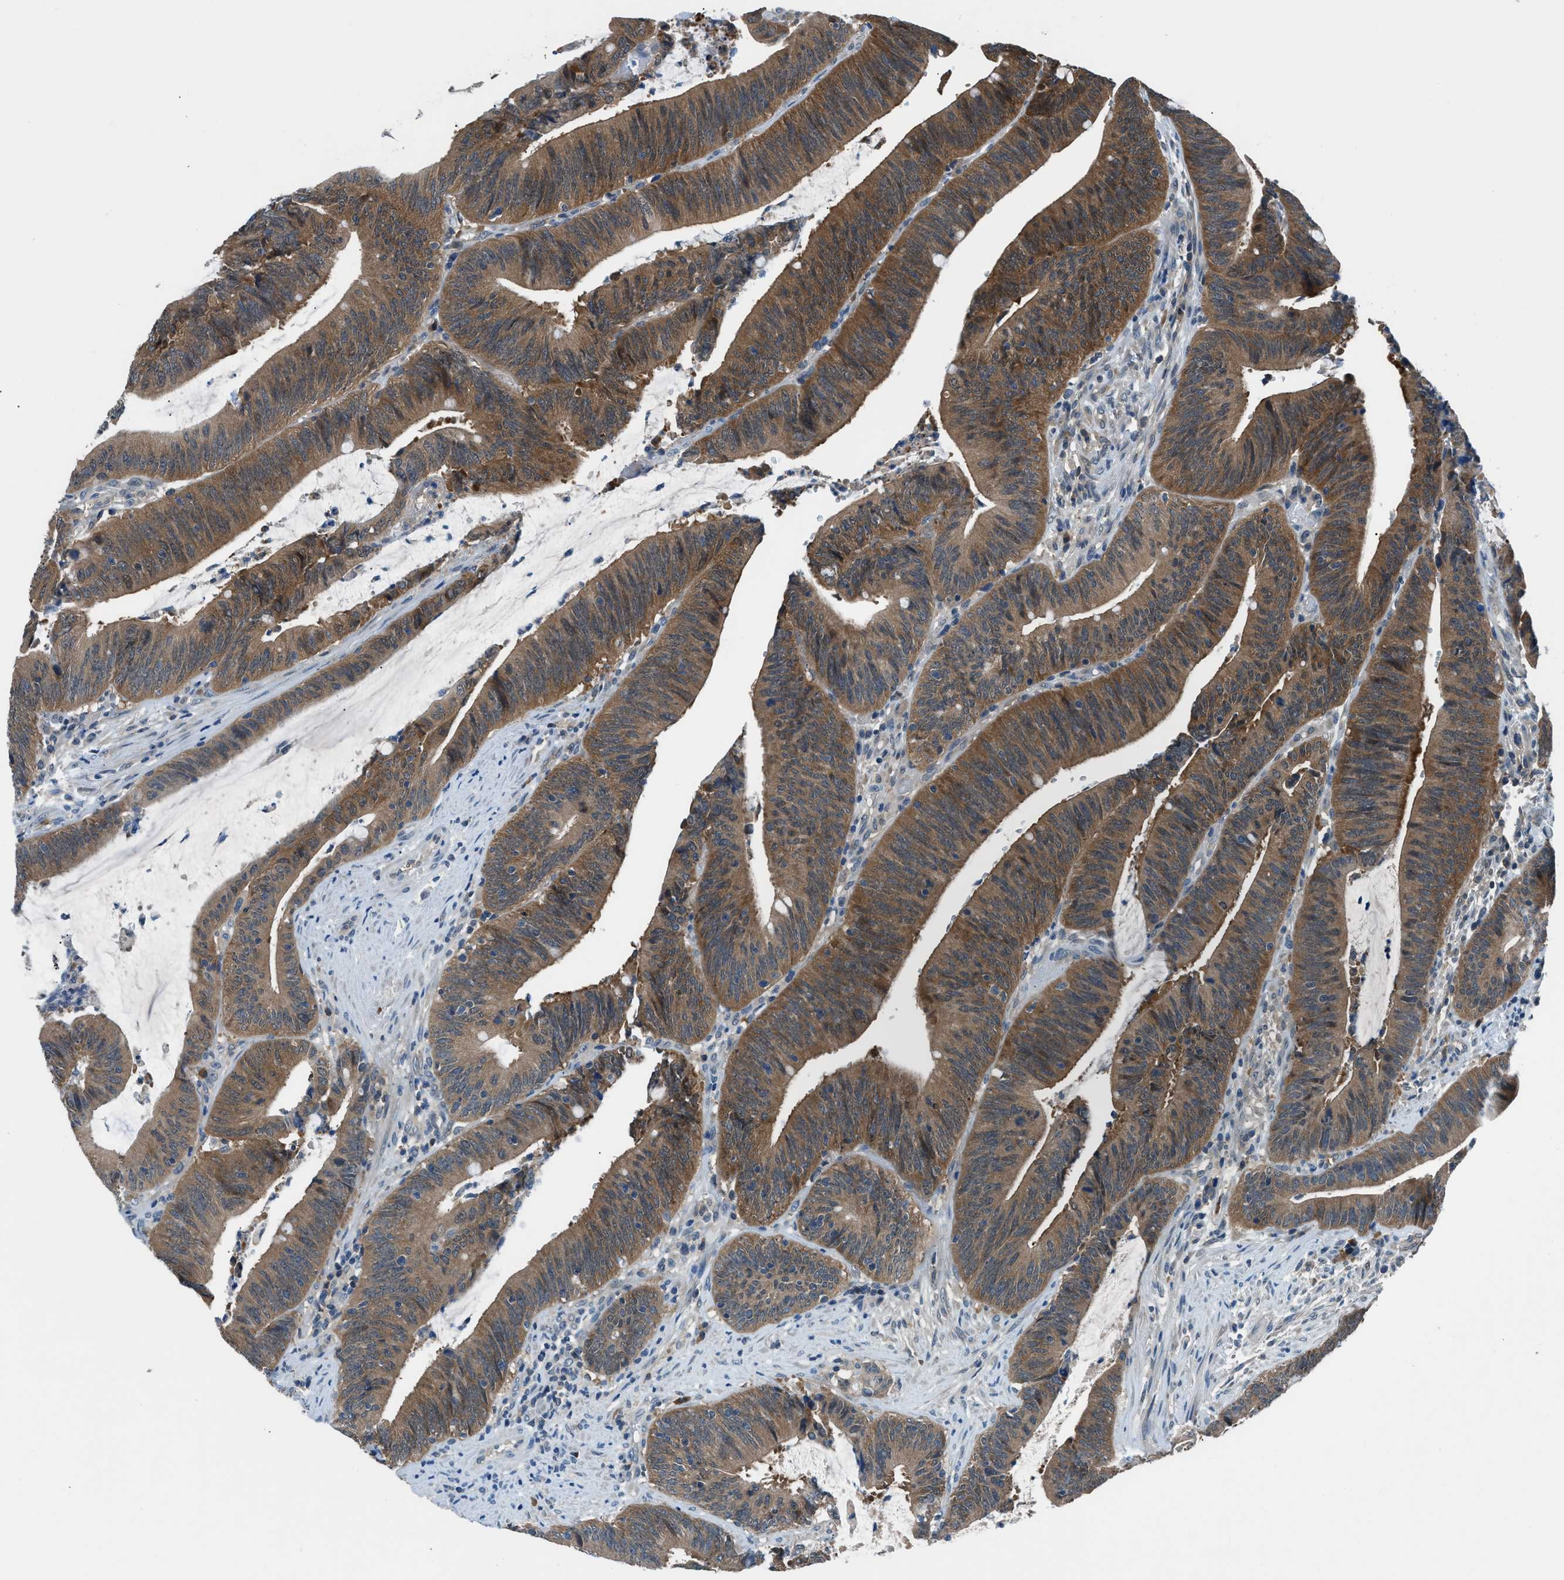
{"staining": {"intensity": "strong", "quantity": ">75%", "location": "cytoplasmic/membranous"}, "tissue": "colorectal cancer", "cell_type": "Tumor cells", "image_type": "cancer", "snomed": [{"axis": "morphology", "description": "Normal tissue, NOS"}, {"axis": "morphology", "description": "Adenocarcinoma, NOS"}, {"axis": "topography", "description": "Rectum"}], "caption": "A histopathology image showing strong cytoplasmic/membranous positivity in about >75% of tumor cells in adenocarcinoma (colorectal), as visualized by brown immunohistochemical staining.", "gene": "ACP1", "patient": {"sex": "female", "age": 66}}